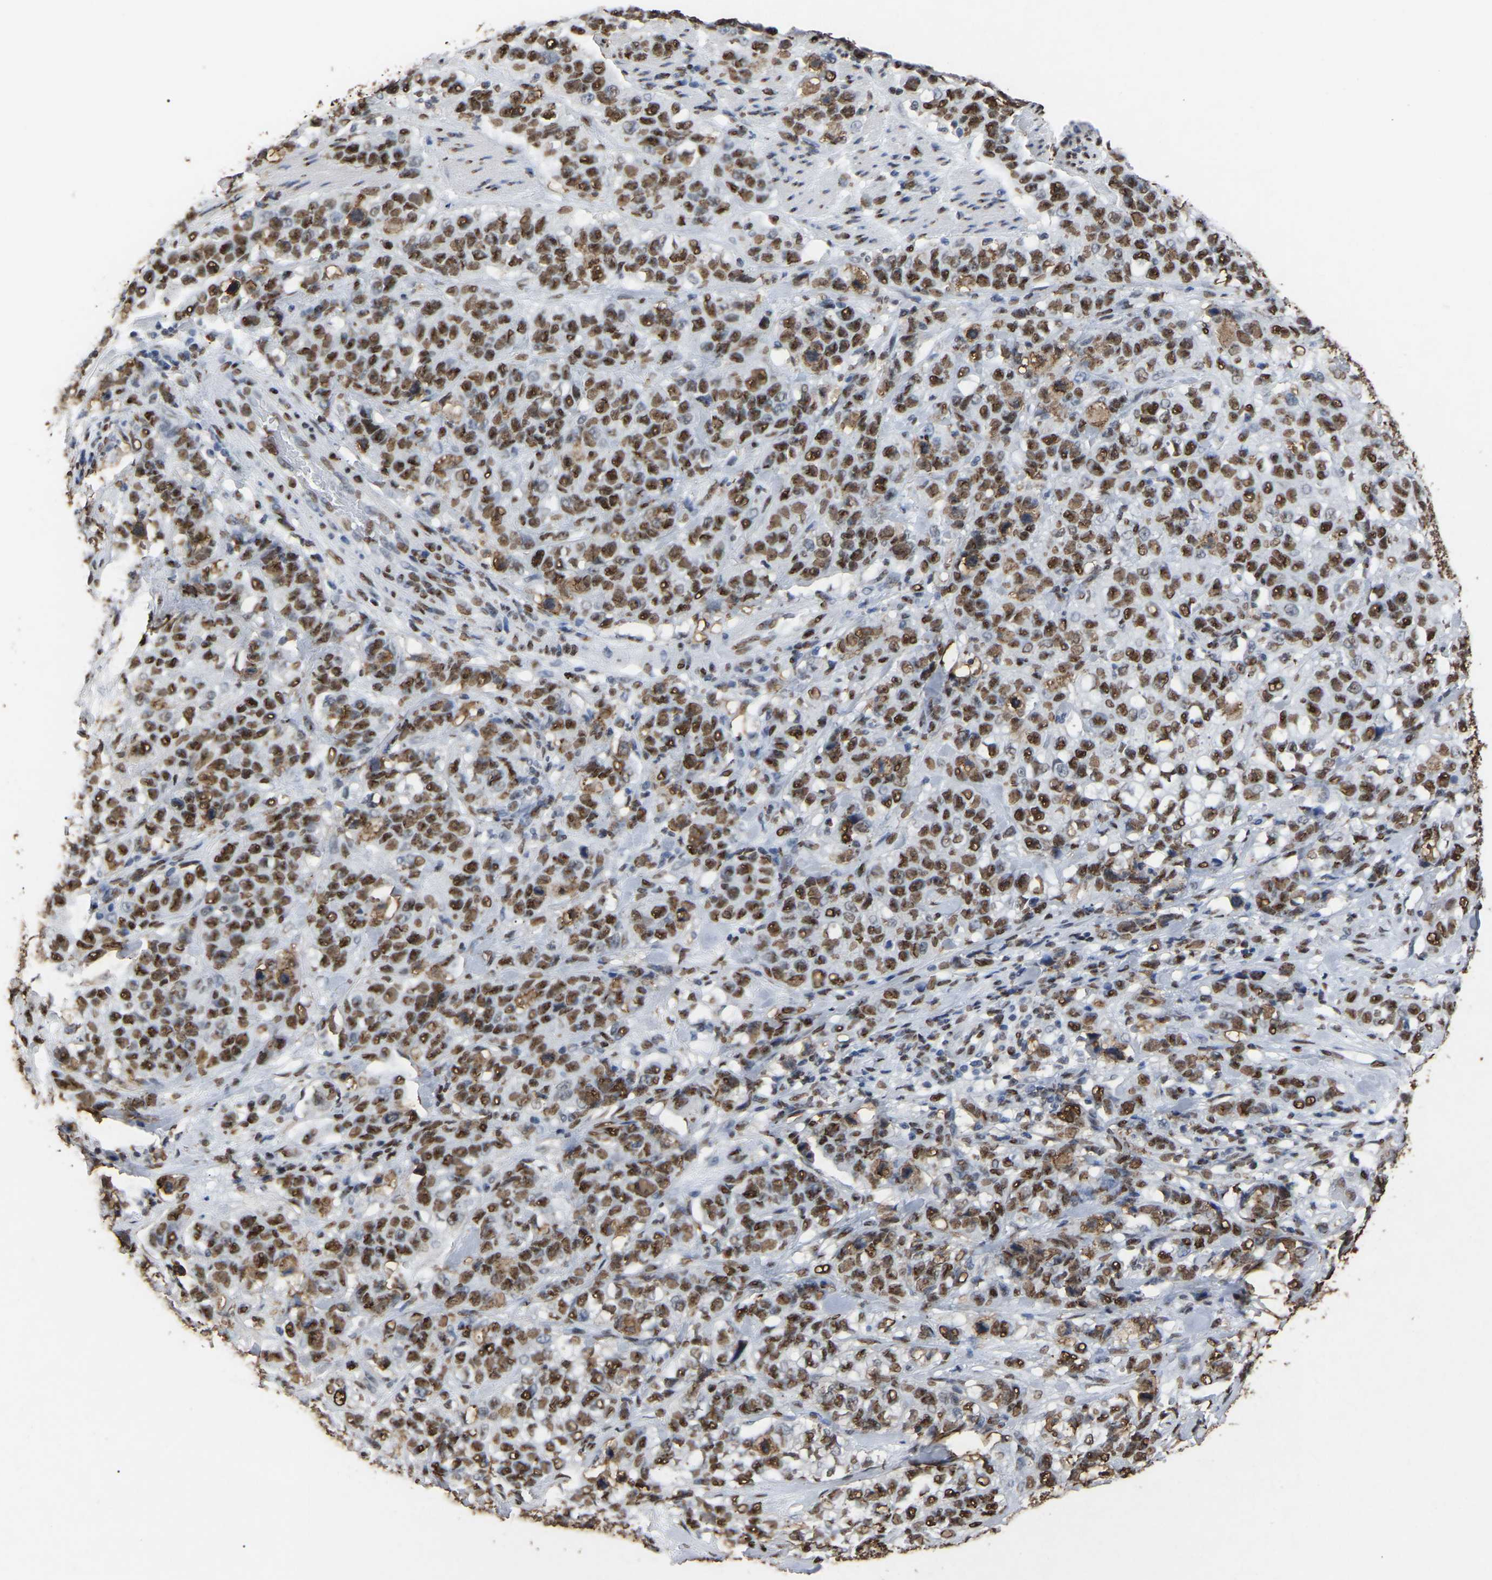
{"staining": {"intensity": "strong", "quantity": ">75%", "location": "nuclear"}, "tissue": "stomach cancer", "cell_type": "Tumor cells", "image_type": "cancer", "snomed": [{"axis": "morphology", "description": "Adenocarcinoma, NOS"}, {"axis": "topography", "description": "Stomach"}], "caption": "The histopathology image demonstrates a brown stain indicating the presence of a protein in the nuclear of tumor cells in stomach cancer (adenocarcinoma).", "gene": "RBL2", "patient": {"sex": "male", "age": 48}}